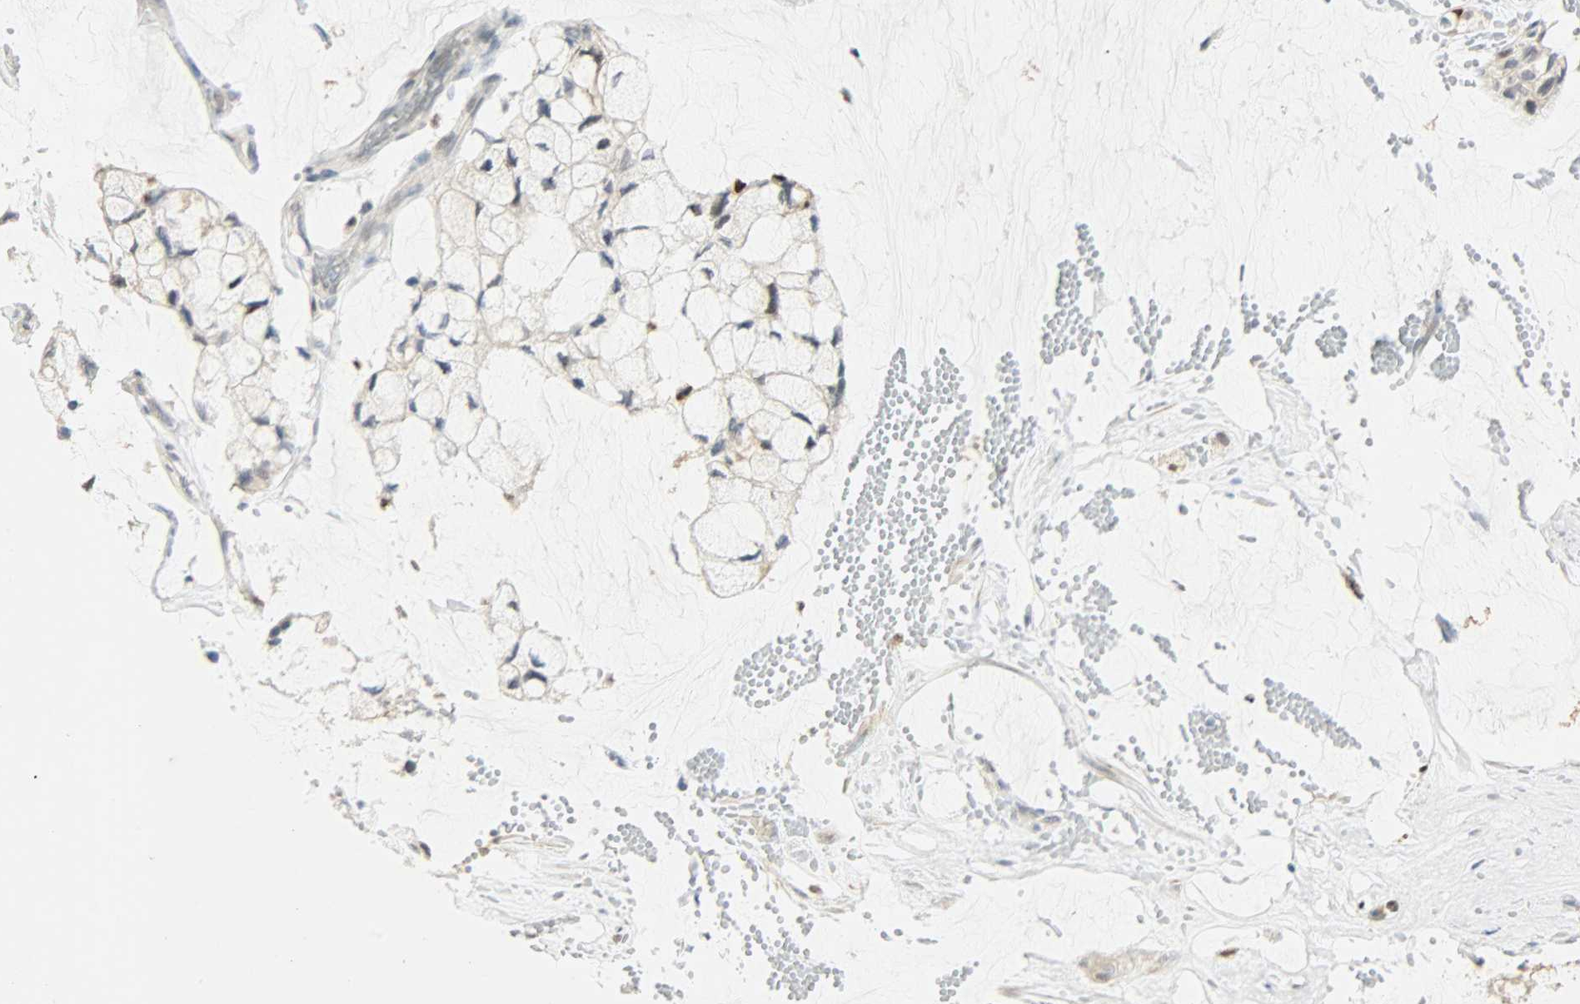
{"staining": {"intensity": "weak", "quantity": "25%-75%", "location": "cytoplasmic/membranous,nuclear"}, "tissue": "ovarian cancer", "cell_type": "Tumor cells", "image_type": "cancer", "snomed": [{"axis": "morphology", "description": "Cystadenocarcinoma, mucinous, NOS"}, {"axis": "topography", "description": "Ovary"}], "caption": "Immunohistochemistry histopathology image of neoplastic tissue: human ovarian mucinous cystadenocarcinoma stained using immunohistochemistry reveals low levels of weak protein expression localized specifically in the cytoplasmic/membranous and nuclear of tumor cells, appearing as a cytoplasmic/membranous and nuclear brown color.", "gene": "PPARG", "patient": {"sex": "female", "age": 39}}